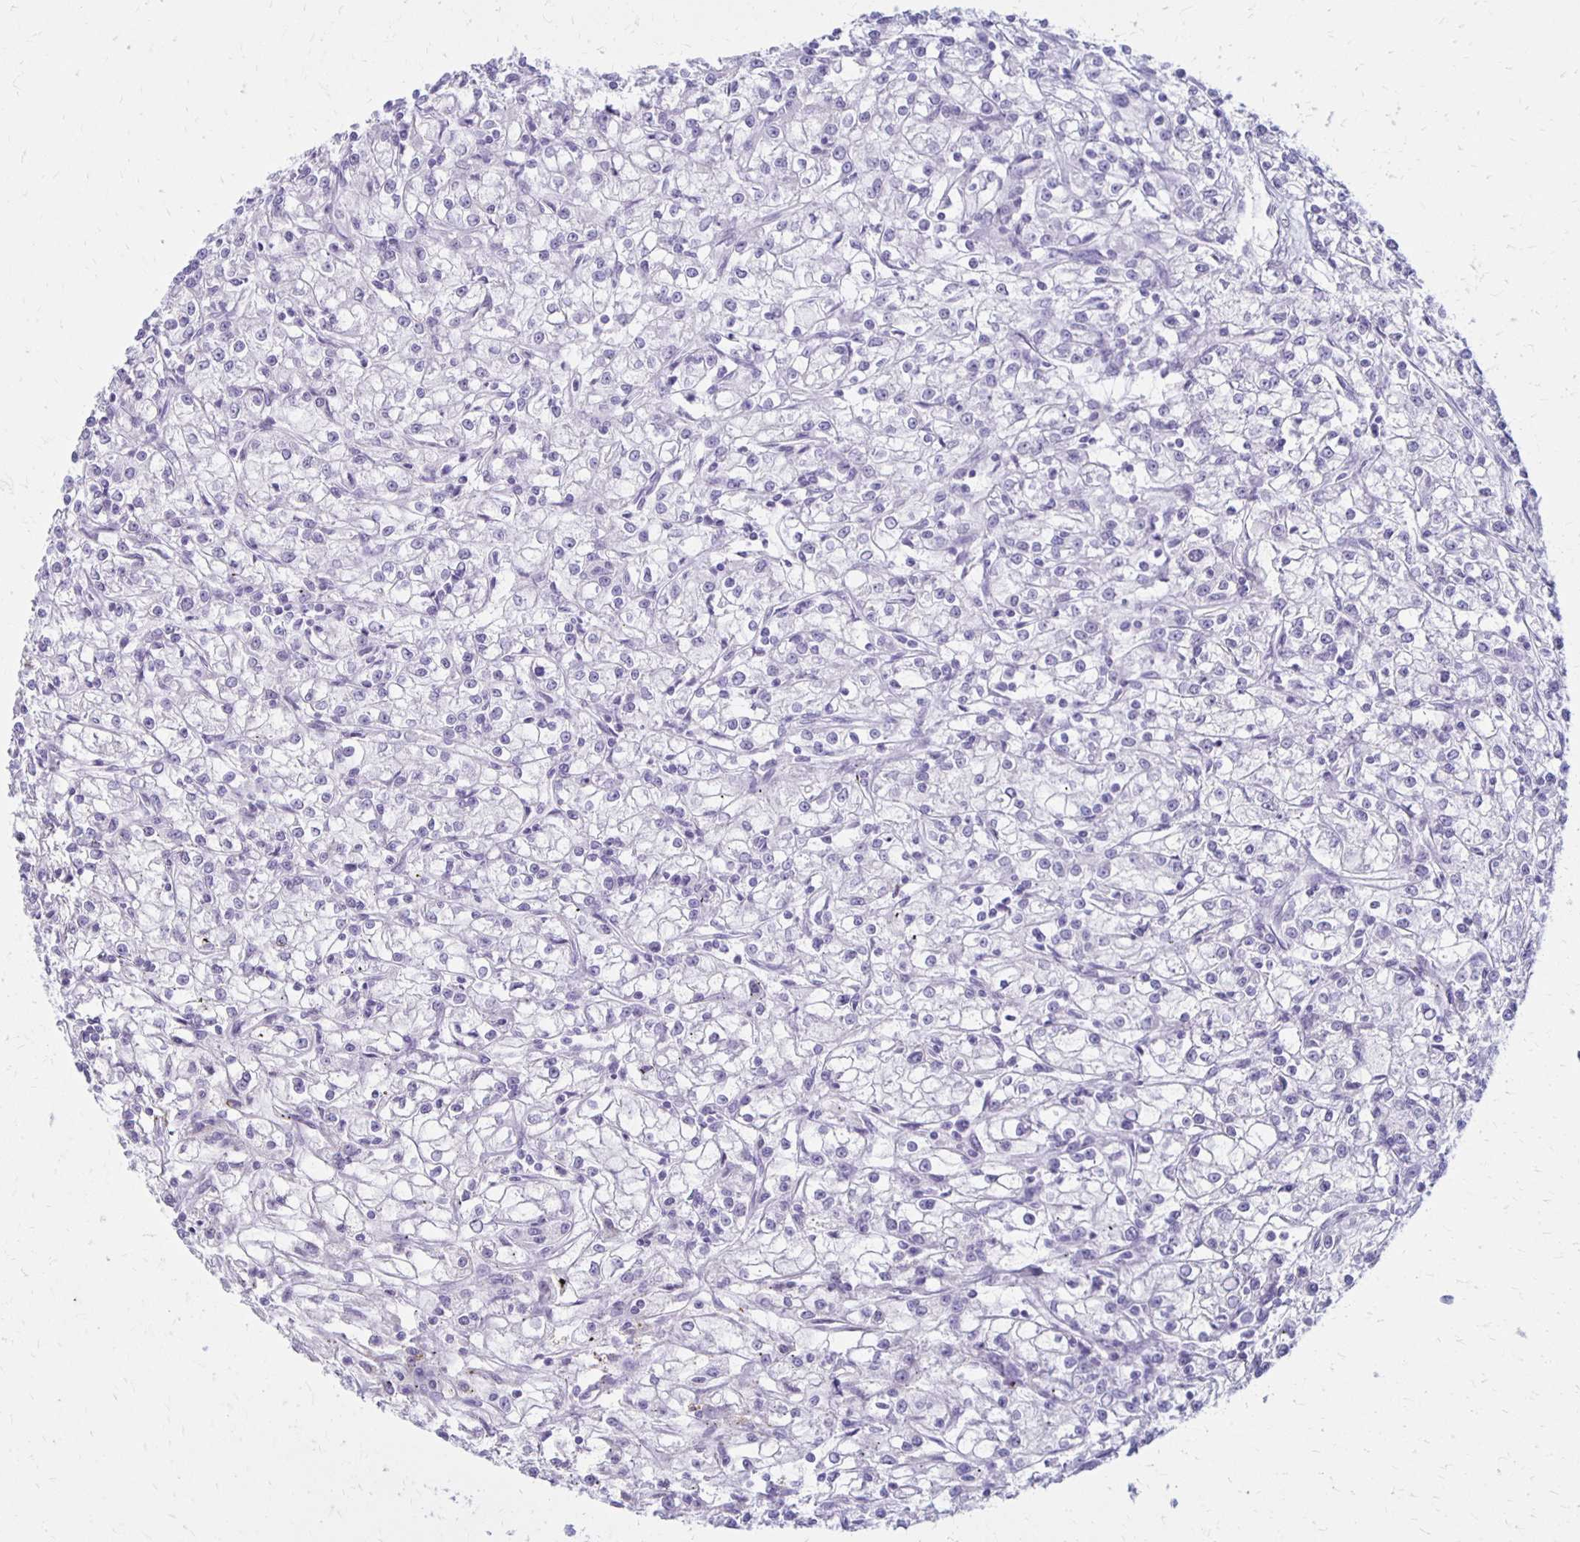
{"staining": {"intensity": "negative", "quantity": "none", "location": "none"}, "tissue": "renal cancer", "cell_type": "Tumor cells", "image_type": "cancer", "snomed": [{"axis": "morphology", "description": "Adenocarcinoma, NOS"}, {"axis": "topography", "description": "Kidney"}], "caption": "The micrograph shows no significant staining in tumor cells of renal cancer. (DAB (3,3'-diaminobenzidine) IHC visualized using brightfield microscopy, high magnification).", "gene": "RYR1", "patient": {"sex": "female", "age": 59}}